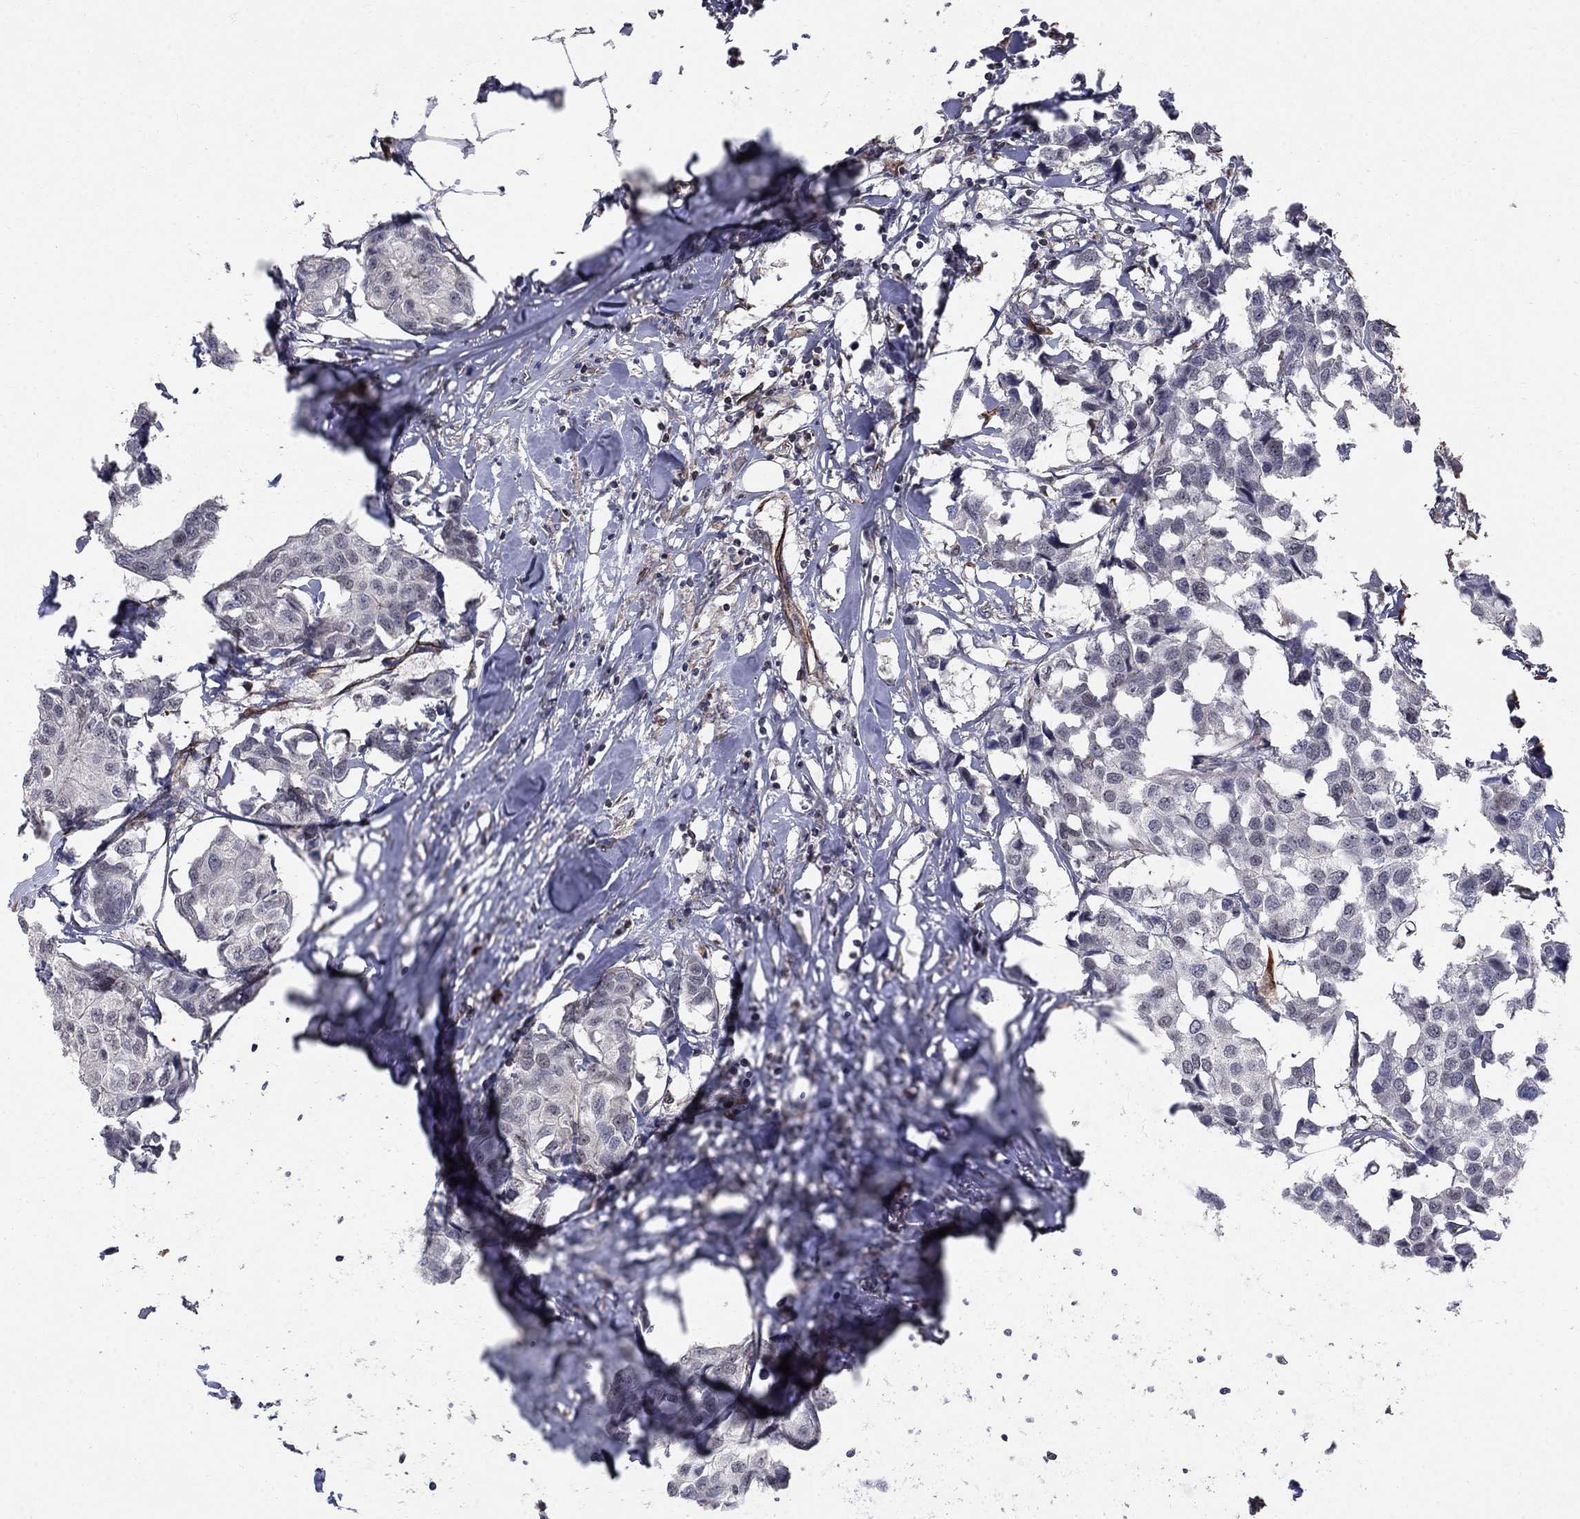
{"staining": {"intensity": "negative", "quantity": "none", "location": "none"}, "tissue": "breast cancer", "cell_type": "Tumor cells", "image_type": "cancer", "snomed": [{"axis": "morphology", "description": "Duct carcinoma"}, {"axis": "topography", "description": "Breast"}], "caption": "DAB immunohistochemical staining of human breast cancer (intraductal carcinoma) displays no significant expression in tumor cells.", "gene": "MSRA", "patient": {"sex": "female", "age": 80}}